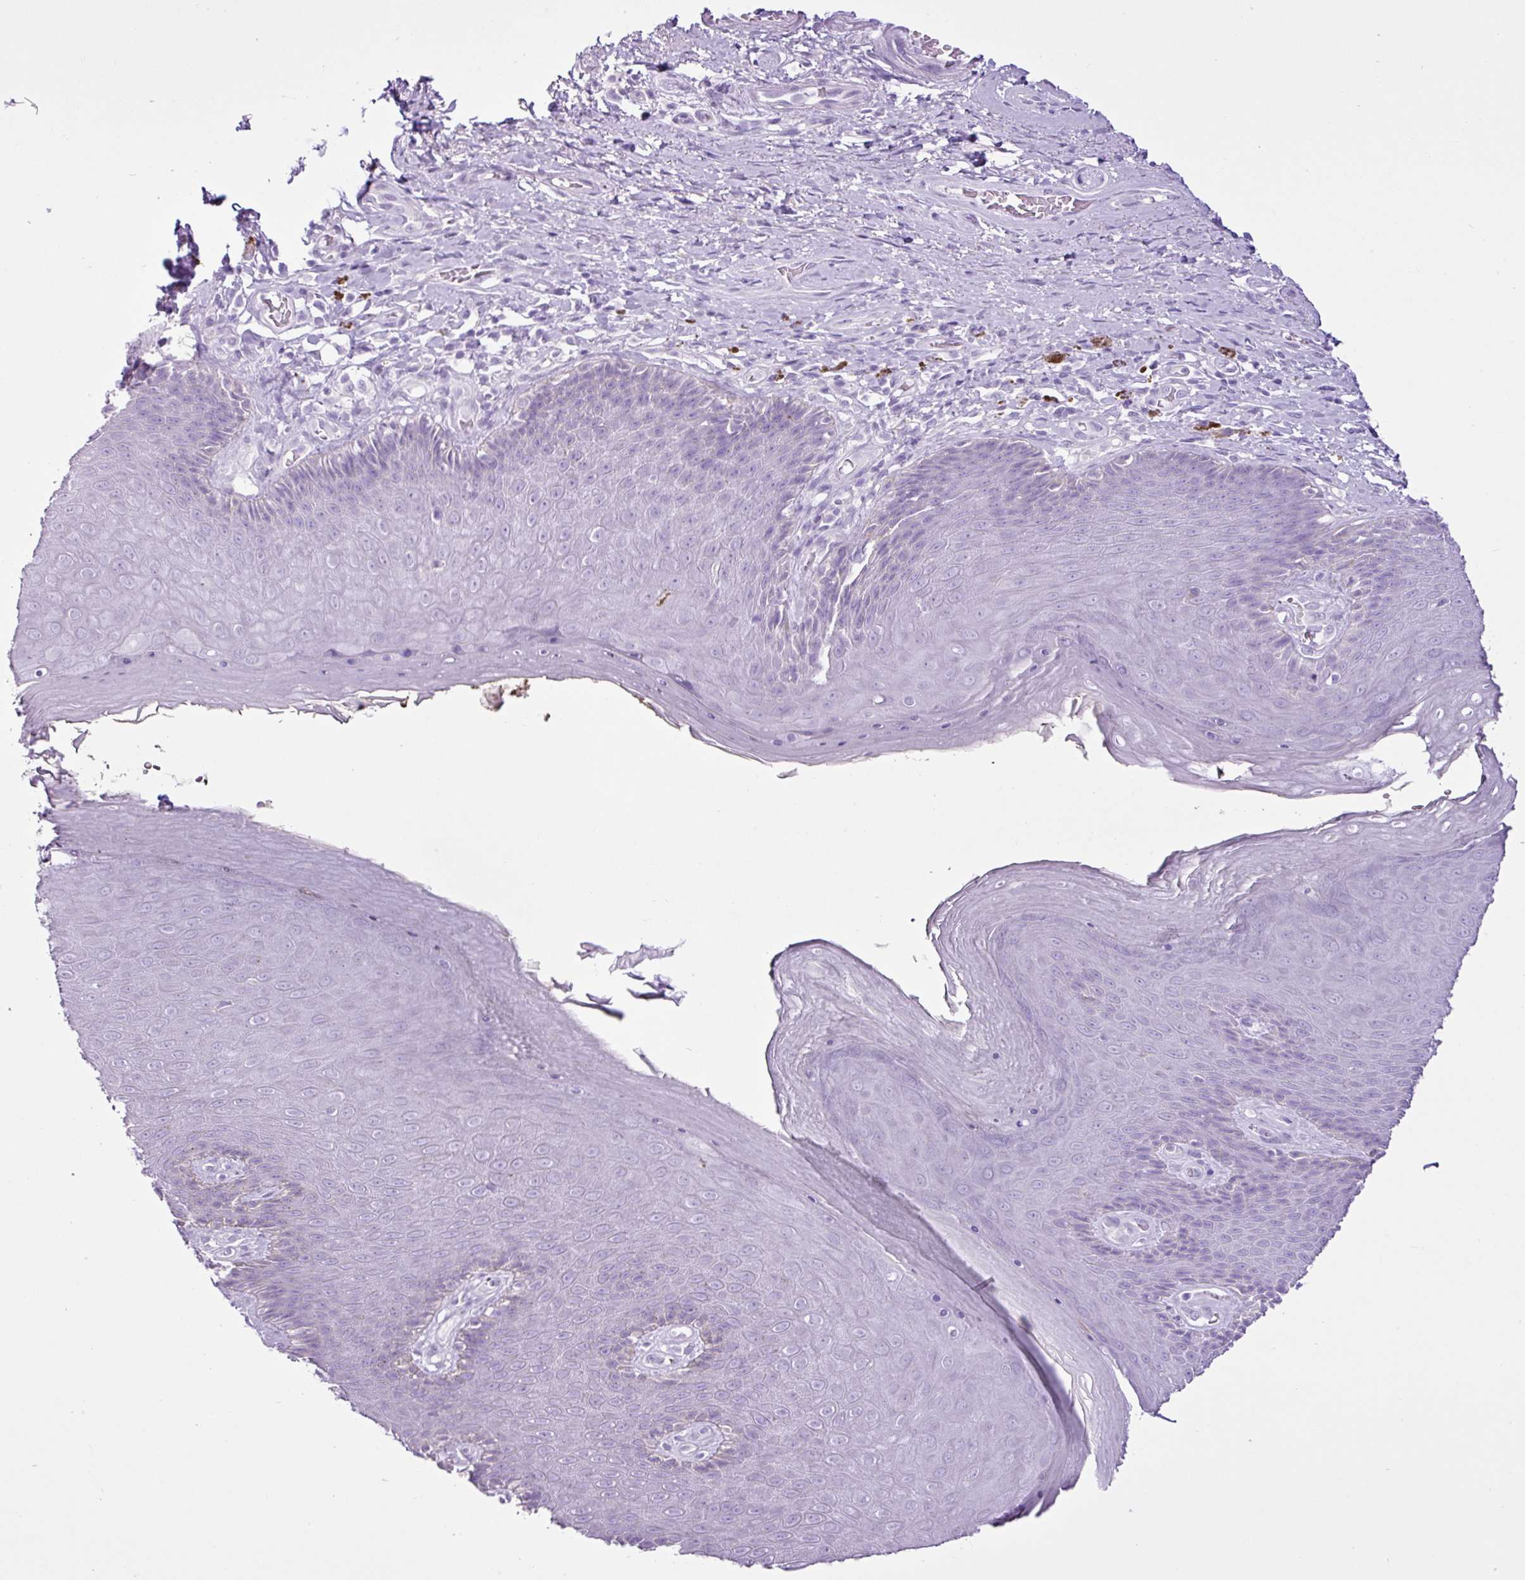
{"staining": {"intensity": "negative", "quantity": "none", "location": "none"}, "tissue": "skin", "cell_type": "Epidermal cells", "image_type": "normal", "snomed": [{"axis": "morphology", "description": "Normal tissue, NOS"}, {"axis": "topography", "description": "Anal"}, {"axis": "topography", "description": "Peripheral nerve tissue"}], "caption": "Photomicrograph shows no protein expression in epidermal cells of benign skin.", "gene": "PGR", "patient": {"sex": "male", "age": 53}}